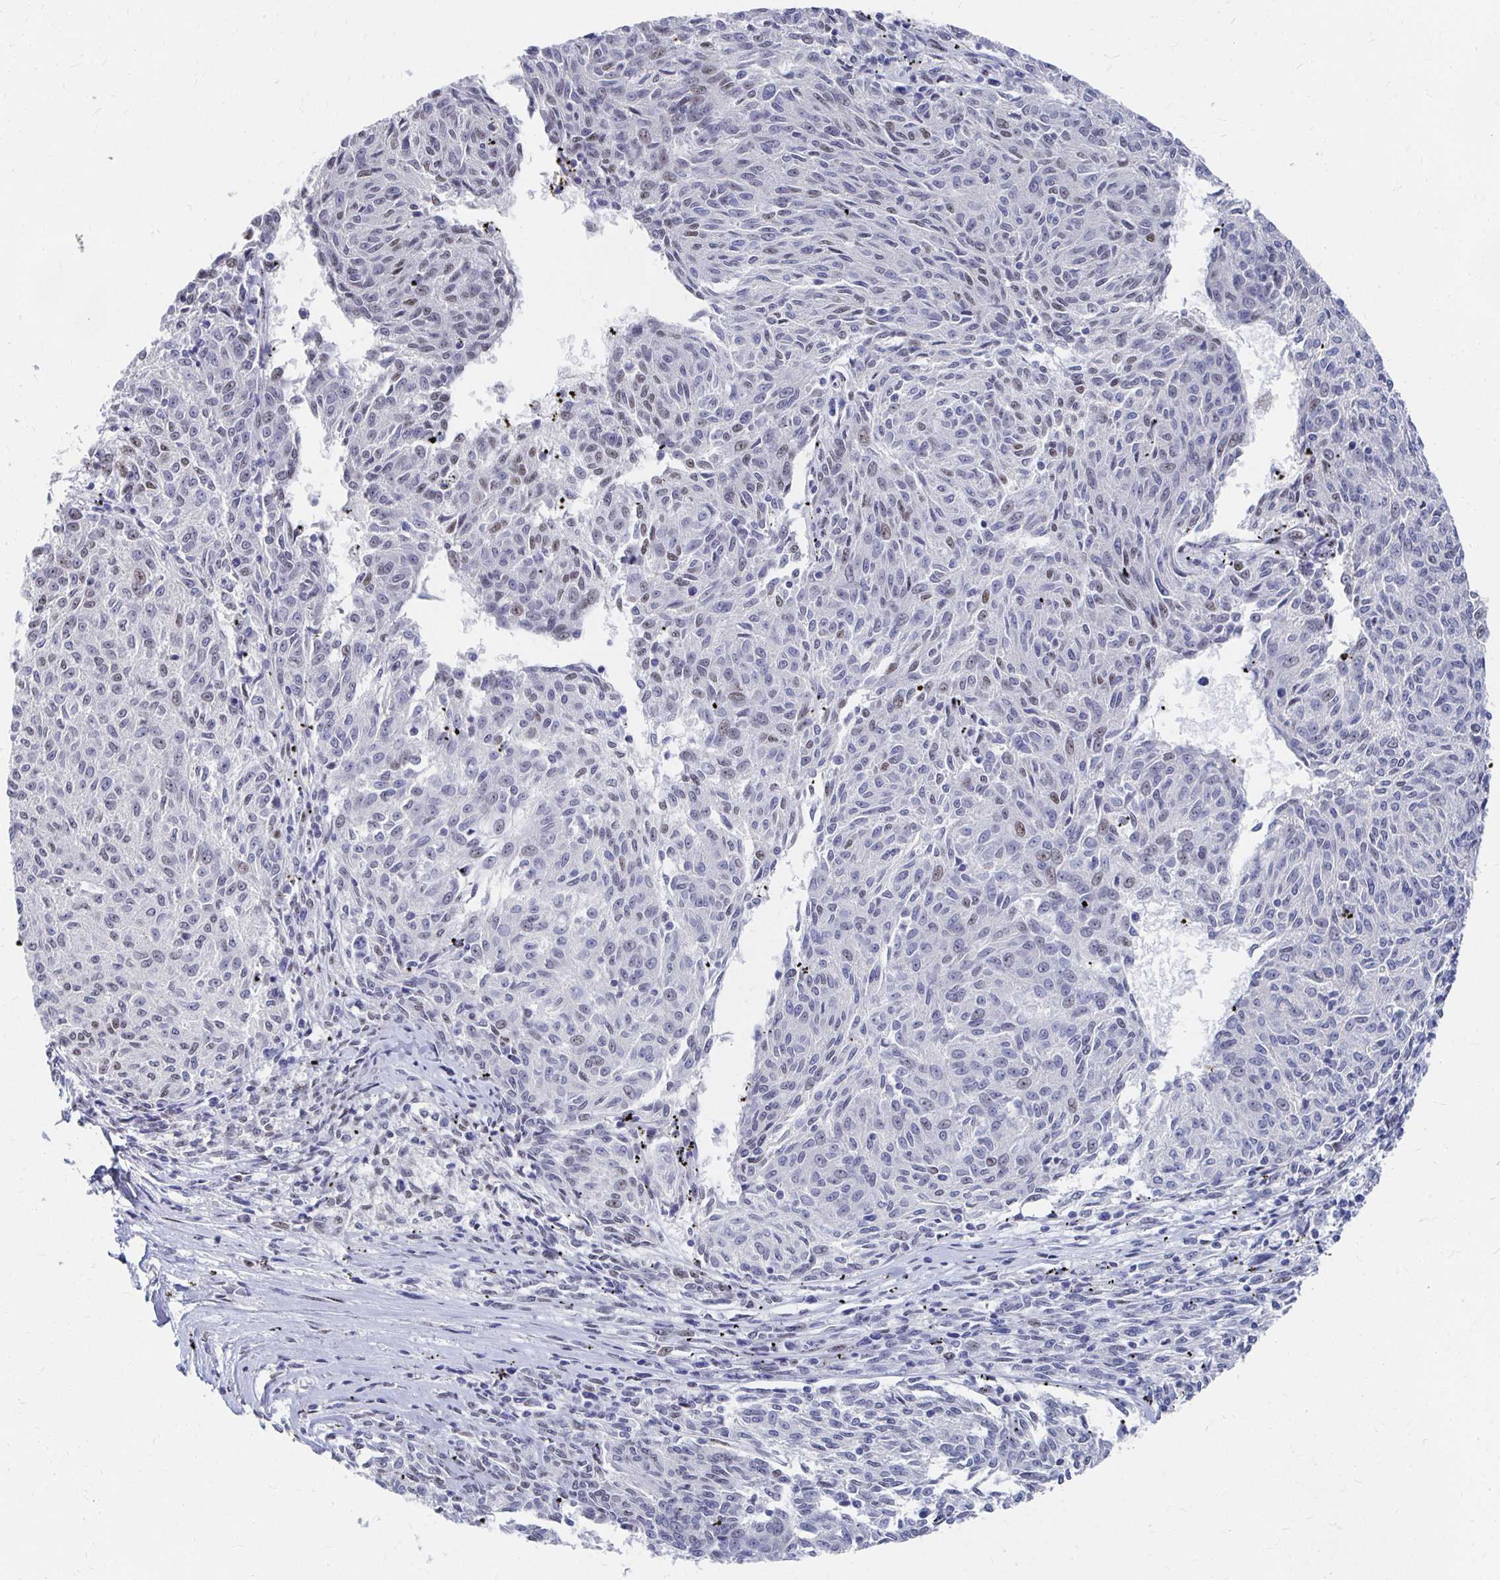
{"staining": {"intensity": "moderate", "quantity": "25%-75%", "location": "nuclear"}, "tissue": "melanoma", "cell_type": "Tumor cells", "image_type": "cancer", "snomed": [{"axis": "morphology", "description": "Malignant melanoma, NOS"}, {"axis": "topography", "description": "Skin"}], "caption": "Human malignant melanoma stained with a protein marker shows moderate staining in tumor cells.", "gene": "CLIC3", "patient": {"sex": "female", "age": 72}}